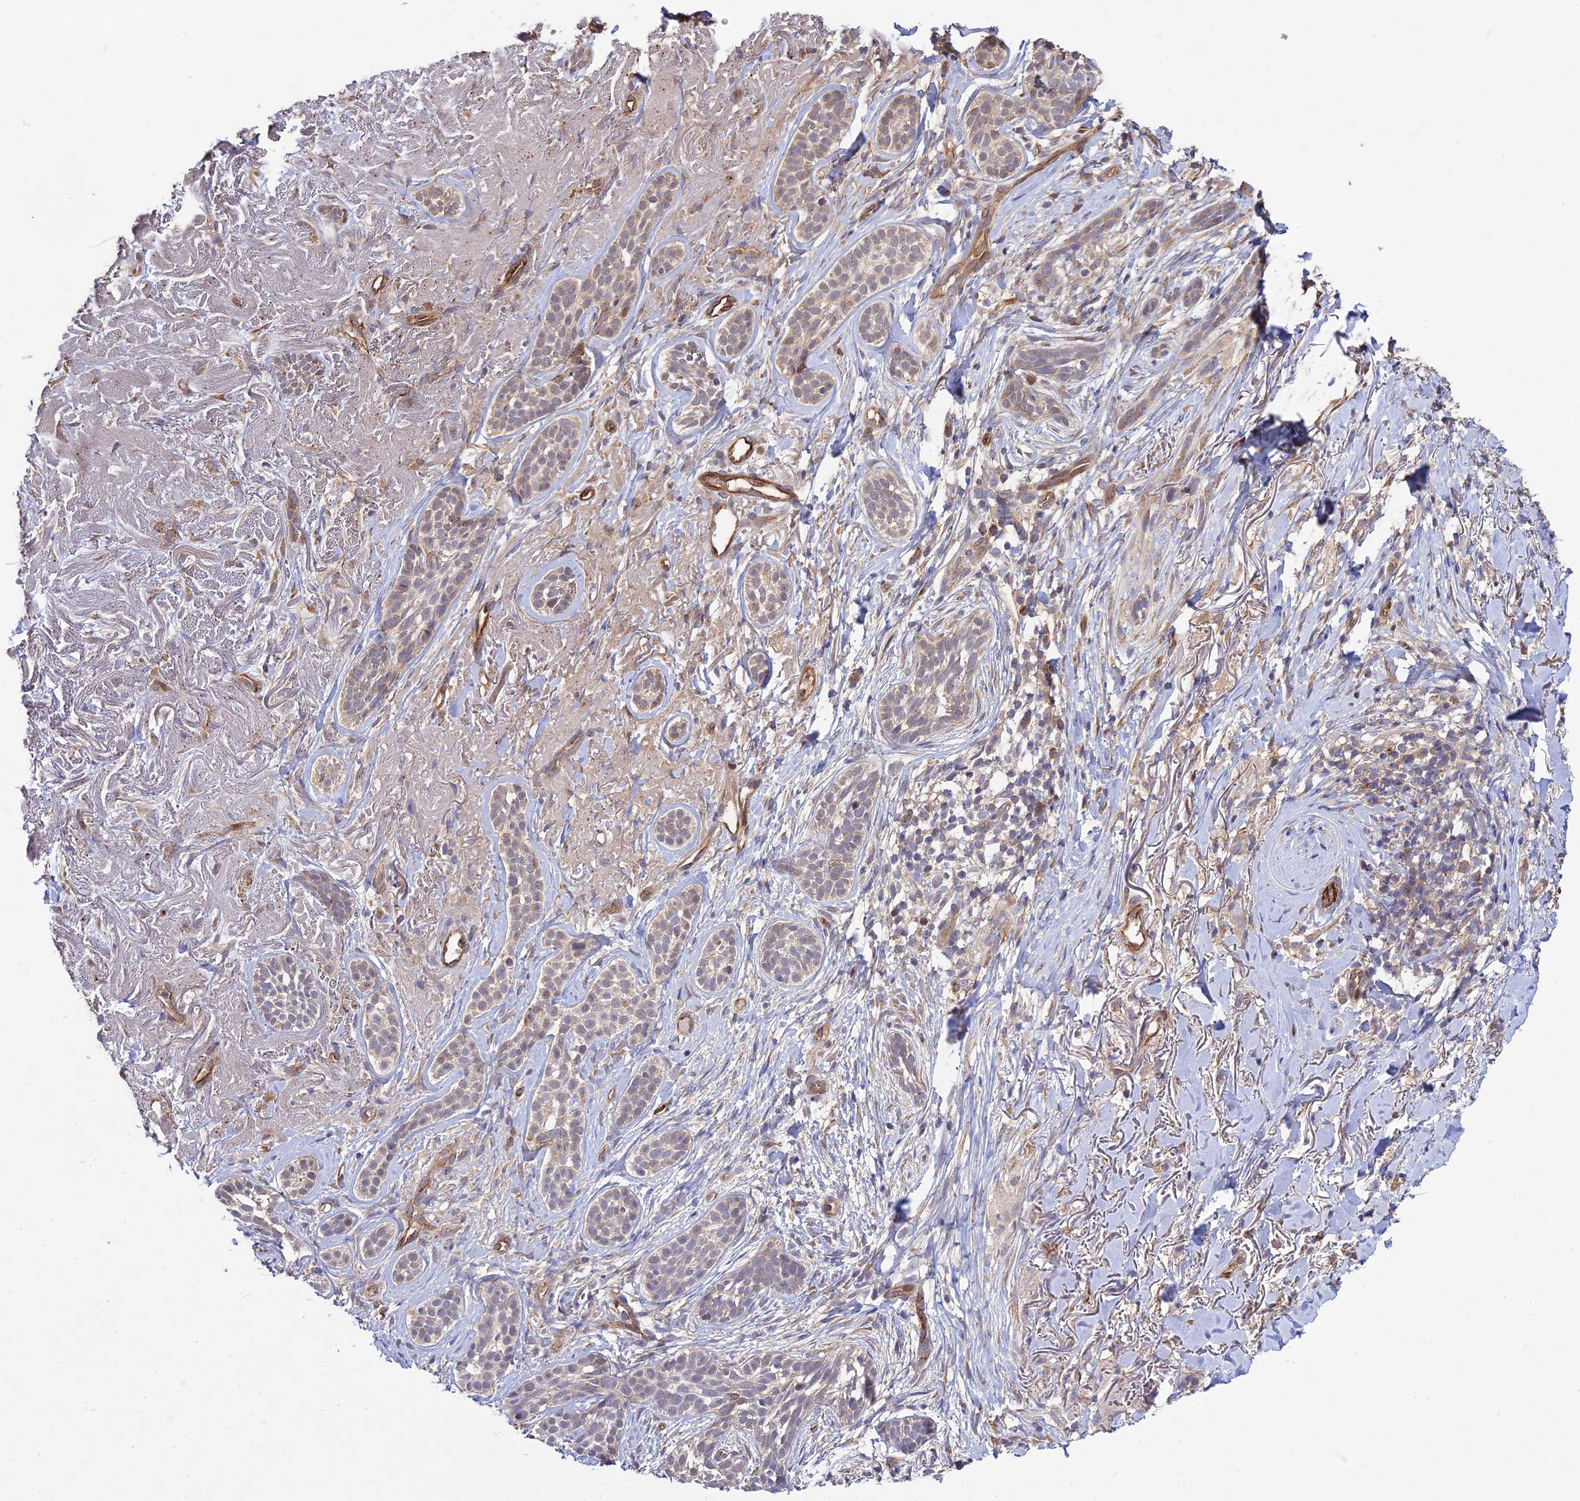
{"staining": {"intensity": "weak", "quantity": "<25%", "location": "cytoplasmic/membranous"}, "tissue": "skin cancer", "cell_type": "Tumor cells", "image_type": "cancer", "snomed": [{"axis": "morphology", "description": "Basal cell carcinoma"}, {"axis": "topography", "description": "Skin"}], "caption": "A micrograph of skin cancer stained for a protein reveals no brown staining in tumor cells.", "gene": "GRTP1", "patient": {"sex": "male", "age": 71}}